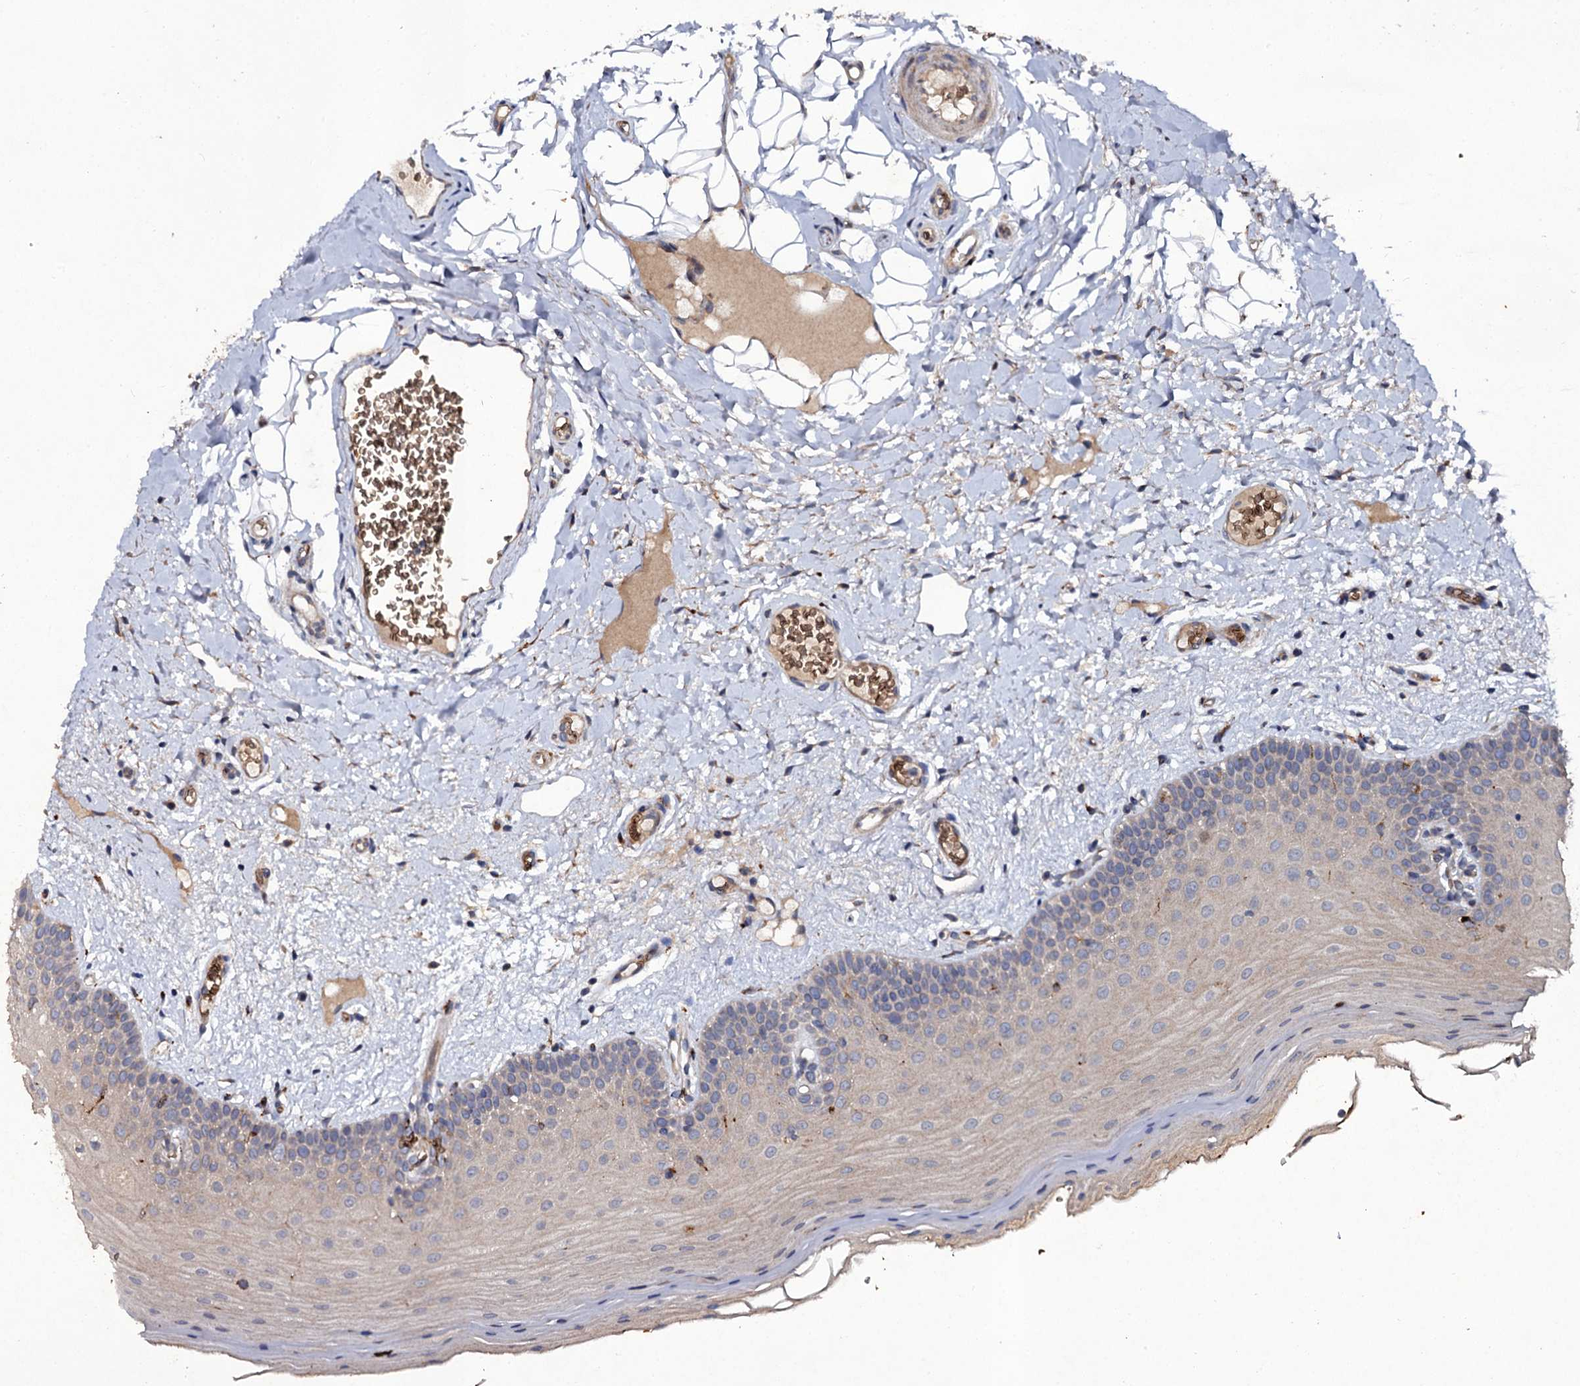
{"staining": {"intensity": "weak", "quantity": "<25%", "location": "cytoplasmic/membranous"}, "tissue": "oral mucosa", "cell_type": "Squamous epithelial cells", "image_type": "normal", "snomed": [{"axis": "morphology", "description": "Normal tissue, NOS"}, {"axis": "topography", "description": "Oral tissue"}, {"axis": "topography", "description": "Tounge, NOS"}], "caption": "Image shows no protein expression in squamous epithelial cells of normal oral mucosa. The staining was performed using DAB (3,3'-diaminobenzidine) to visualize the protein expression in brown, while the nuclei were stained in blue with hematoxylin (Magnification: 20x).", "gene": "LRRC28", "patient": {"sex": "male", "age": 47}}